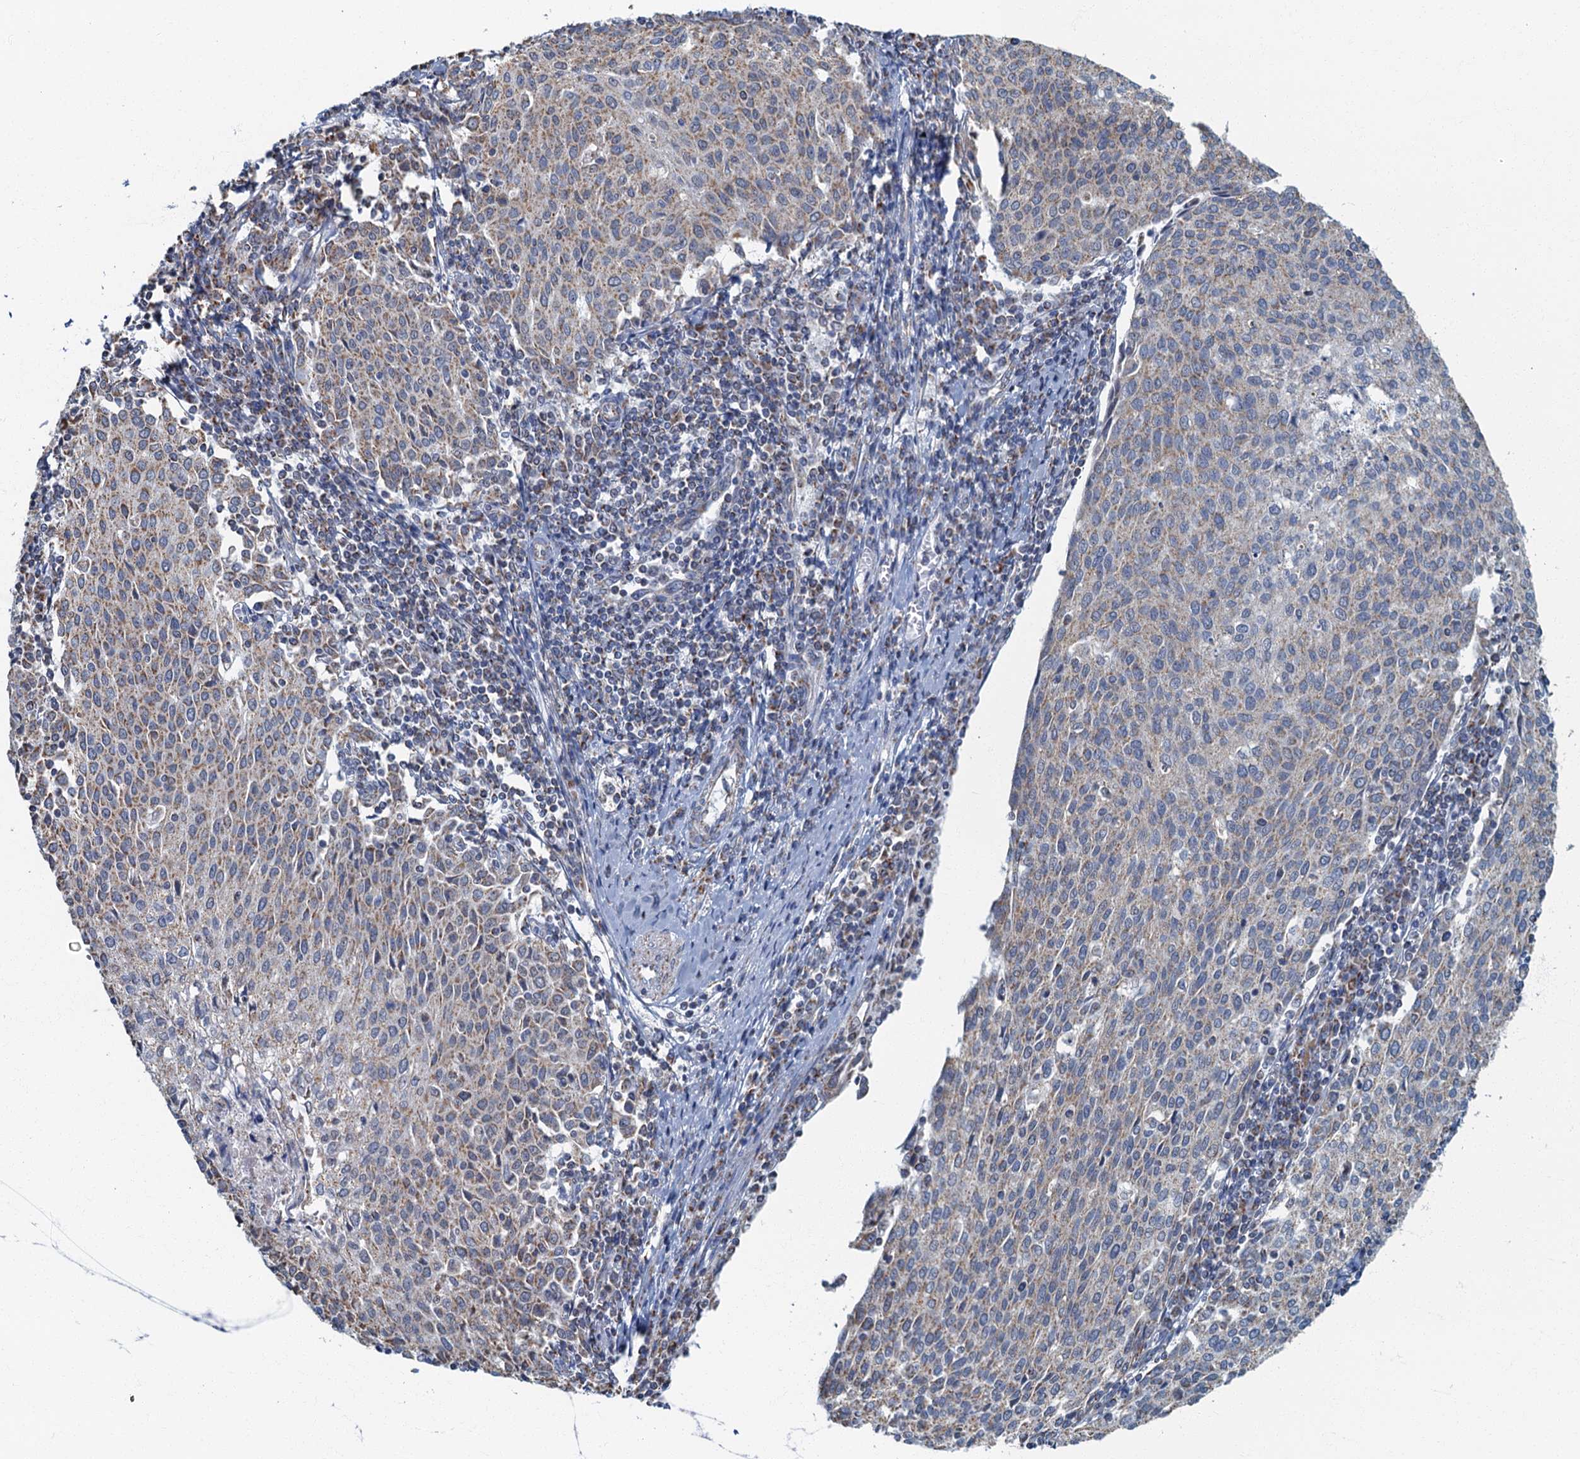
{"staining": {"intensity": "weak", "quantity": "25%-75%", "location": "cytoplasmic/membranous"}, "tissue": "cervical cancer", "cell_type": "Tumor cells", "image_type": "cancer", "snomed": [{"axis": "morphology", "description": "Squamous cell carcinoma, NOS"}, {"axis": "topography", "description": "Cervix"}], "caption": "An immunohistochemistry histopathology image of neoplastic tissue is shown. Protein staining in brown highlights weak cytoplasmic/membranous positivity in squamous cell carcinoma (cervical) within tumor cells. (DAB = brown stain, brightfield microscopy at high magnification).", "gene": "RAD9B", "patient": {"sex": "female", "age": 46}}